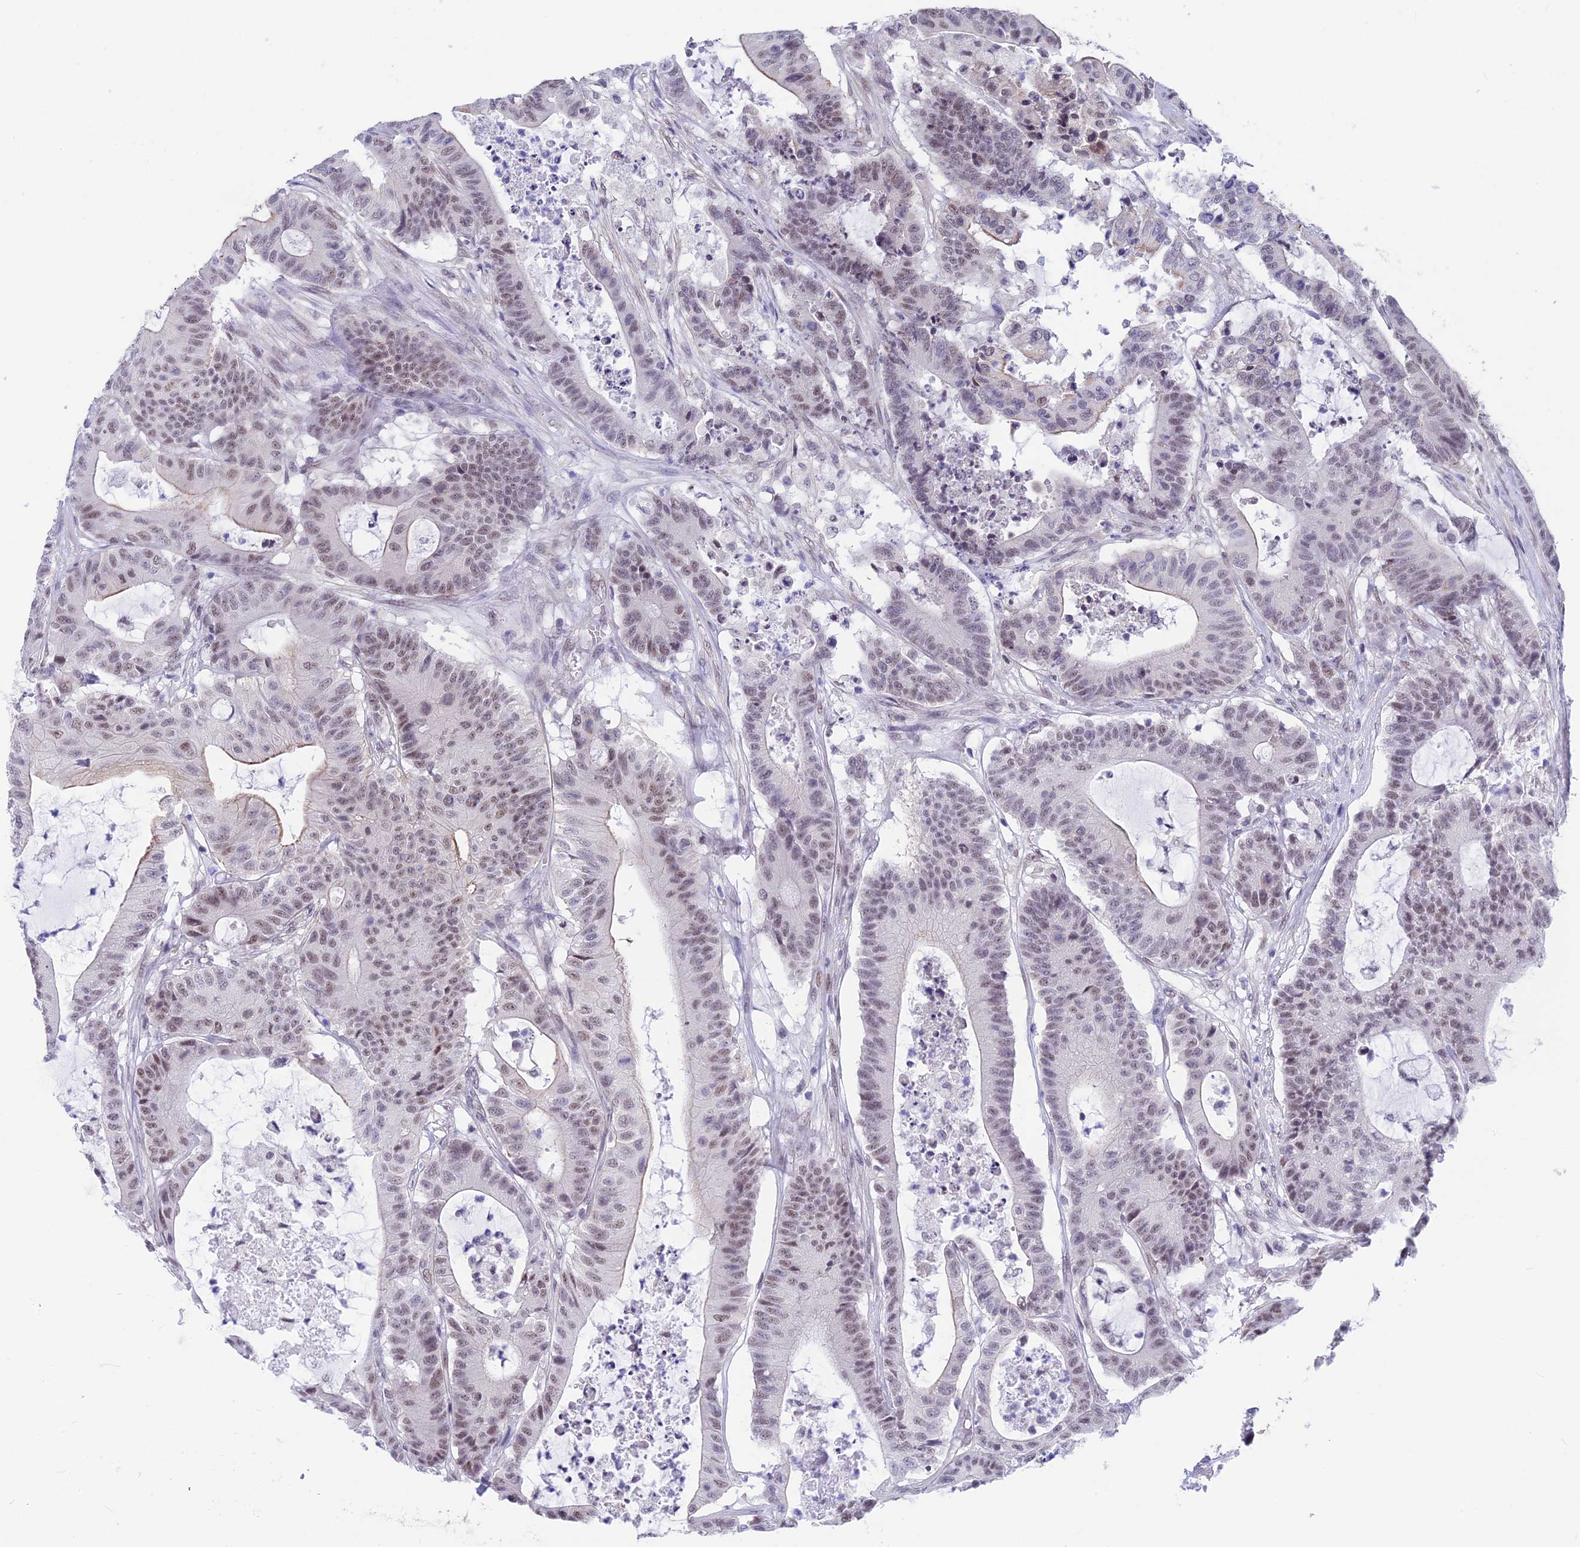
{"staining": {"intensity": "weak", "quantity": "25%-75%", "location": "nuclear"}, "tissue": "colorectal cancer", "cell_type": "Tumor cells", "image_type": "cancer", "snomed": [{"axis": "morphology", "description": "Adenocarcinoma, NOS"}, {"axis": "topography", "description": "Colon"}], "caption": "This is a histology image of immunohistochemistry staining of adenocarcinoma (colorectal), which shows weak positivity in the nuclear of tumor cells.", "gene": "SRSF5", "patient": {"sex": "female", "age": 84}}